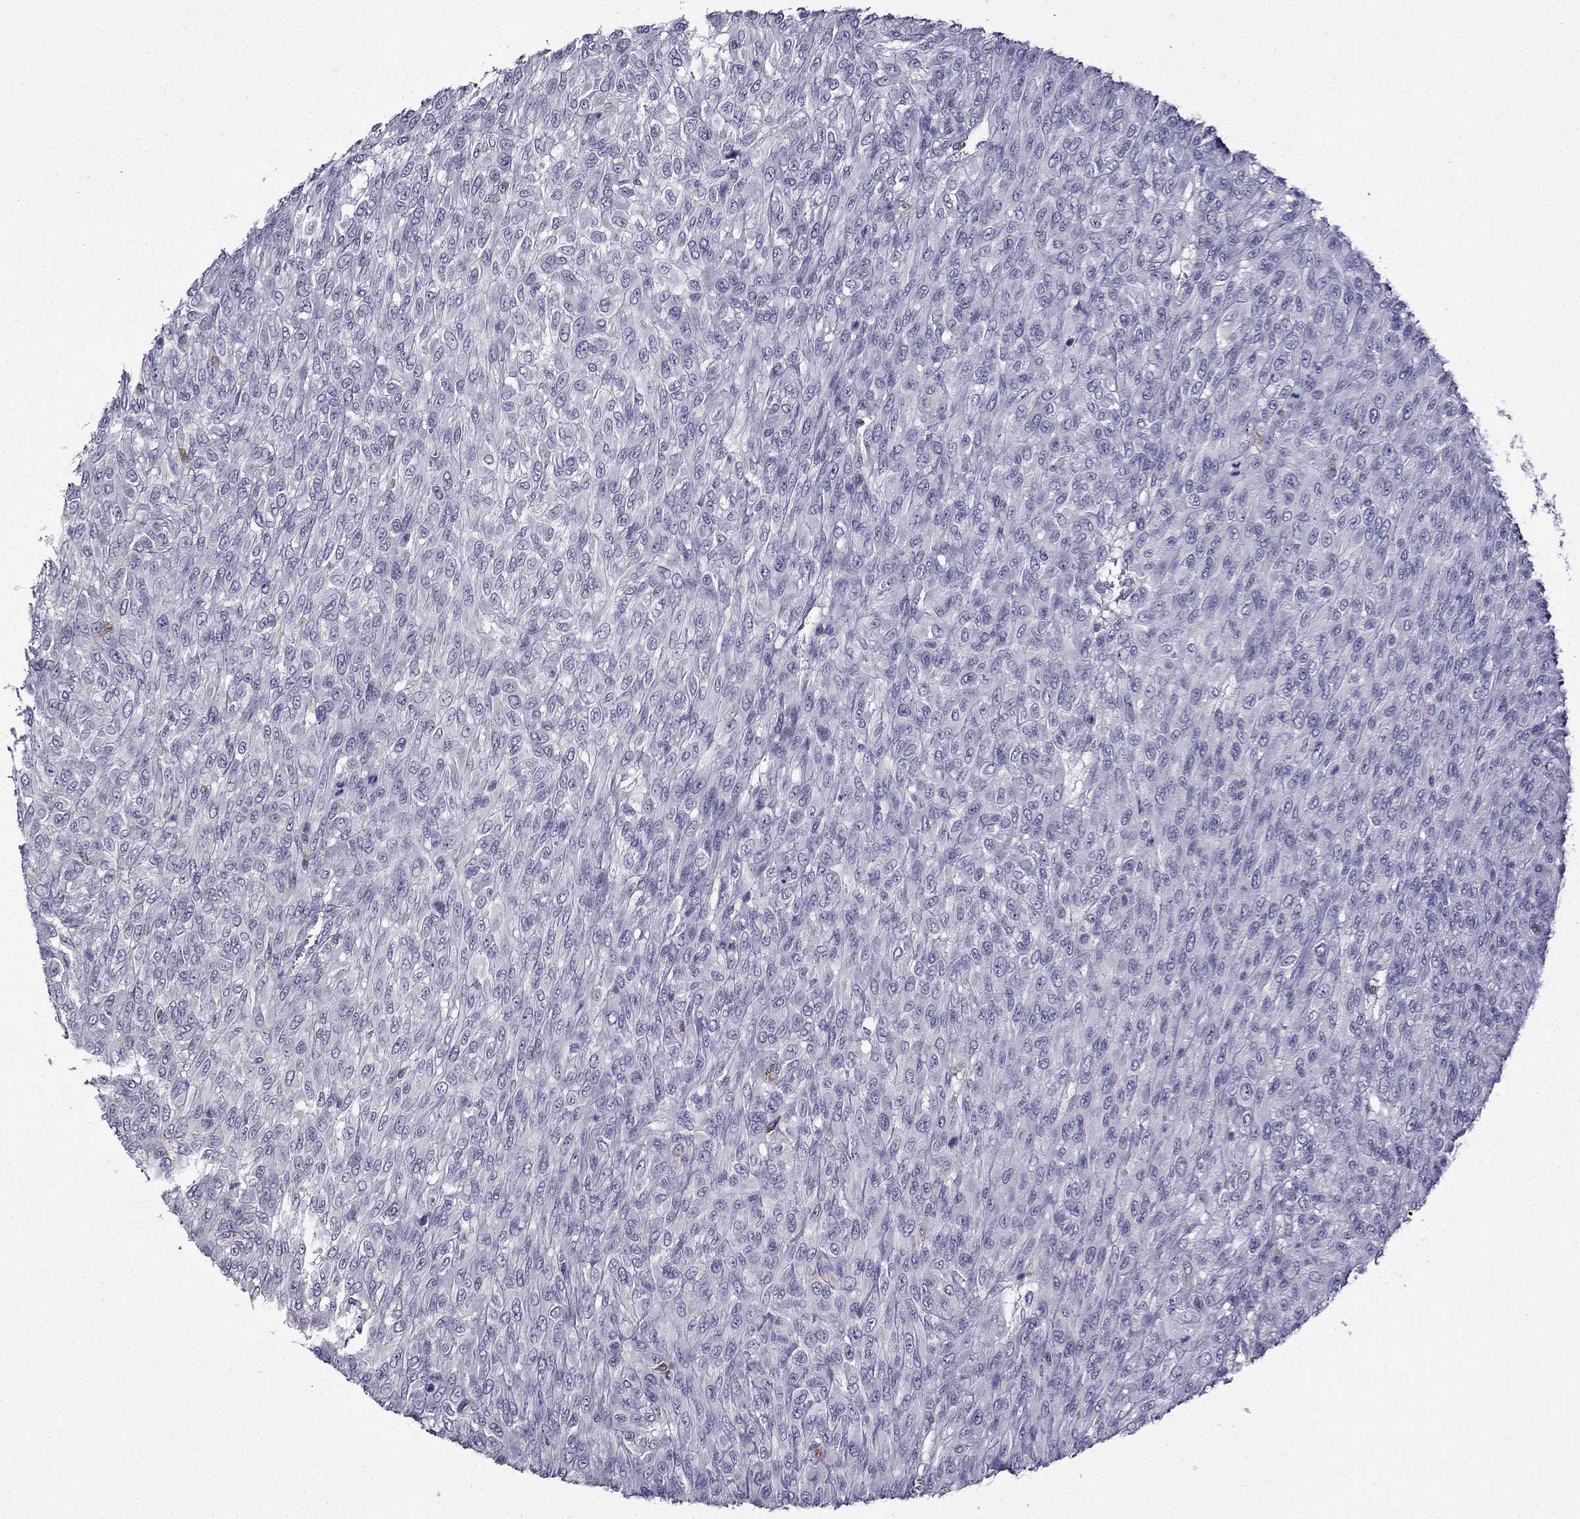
{"staining": {"intensity": "negative", "quantity": "none", "location": "none"}, "tissue": "renal cancer", "cell_type": "Tumor cells", "image_type": "cancer", "snomed": [{"axis": "morphology", "description": "Adenocarcinoma, NOS"}, {"axis": "topography", "description": "Kidney"}], "caption": "Protein analysis of renal cancer exhibits no significant positivity in tumor cells.", "gene": "CCK", "patient": {"sex": "male", "age": 58}}